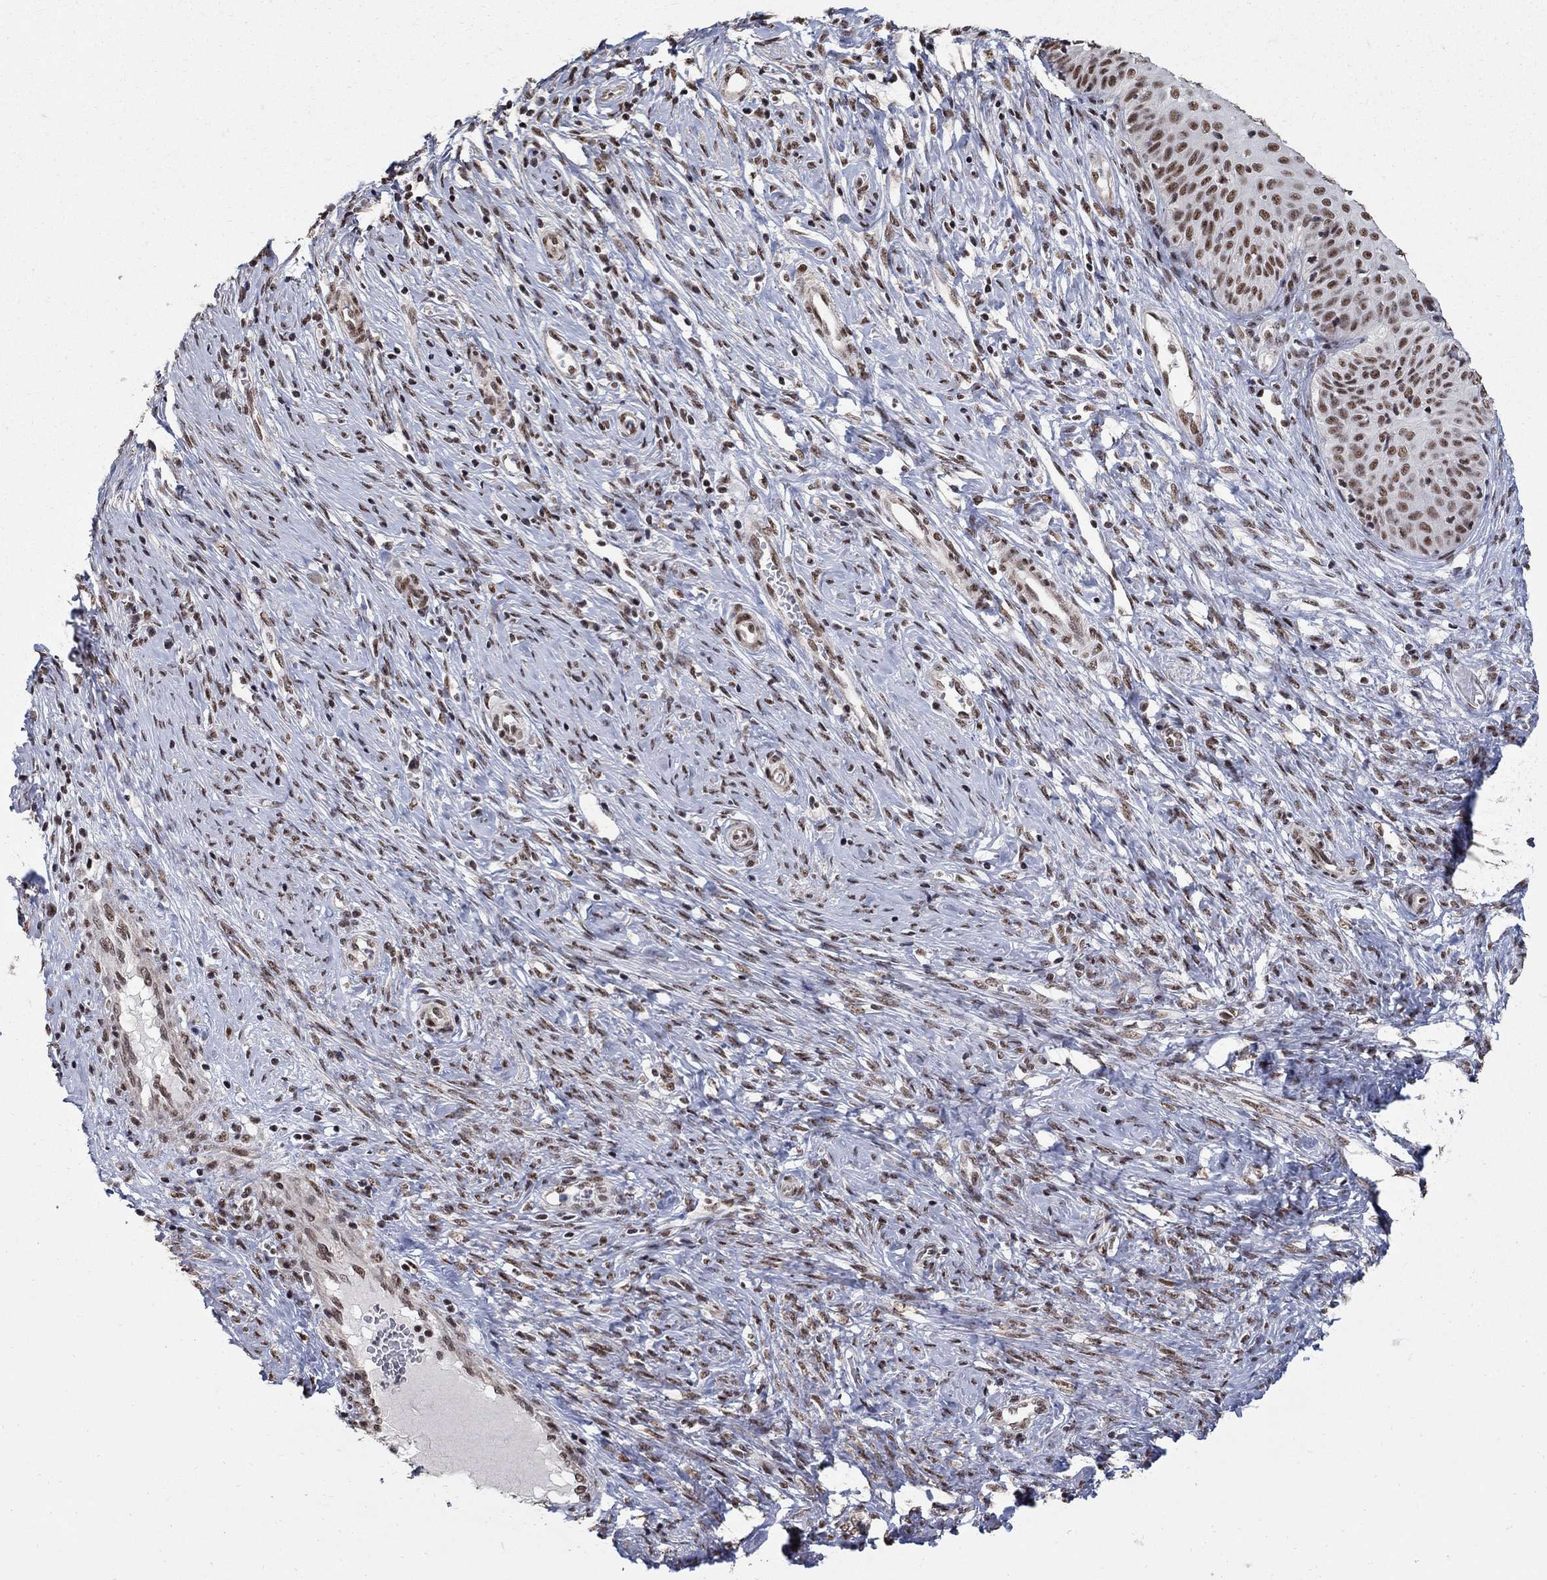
{"staining": {"intensity": "moderate", "quantity": ">75%", "location": "nuclear"}, "tissue": "cervical cancer", "cell_type": "Tumor cells", "image_type": "cancer", "snomed": [{"axis": "morphology", "description": "Normal tissue, NOS"}, {"axis": "morphology", "description": "Squamous cell carcinoma, NOS"}, {"axis": "topography", "description": "Cervix"}], "caption": "This micrograph displays IHC staining of cervical cancer (squamous cell carcinoma), with medium moderate nuclear positivity in about >75% of tumor cells.", "gene": "PNISR", "patient": {"sex": "female", "age": 39}}